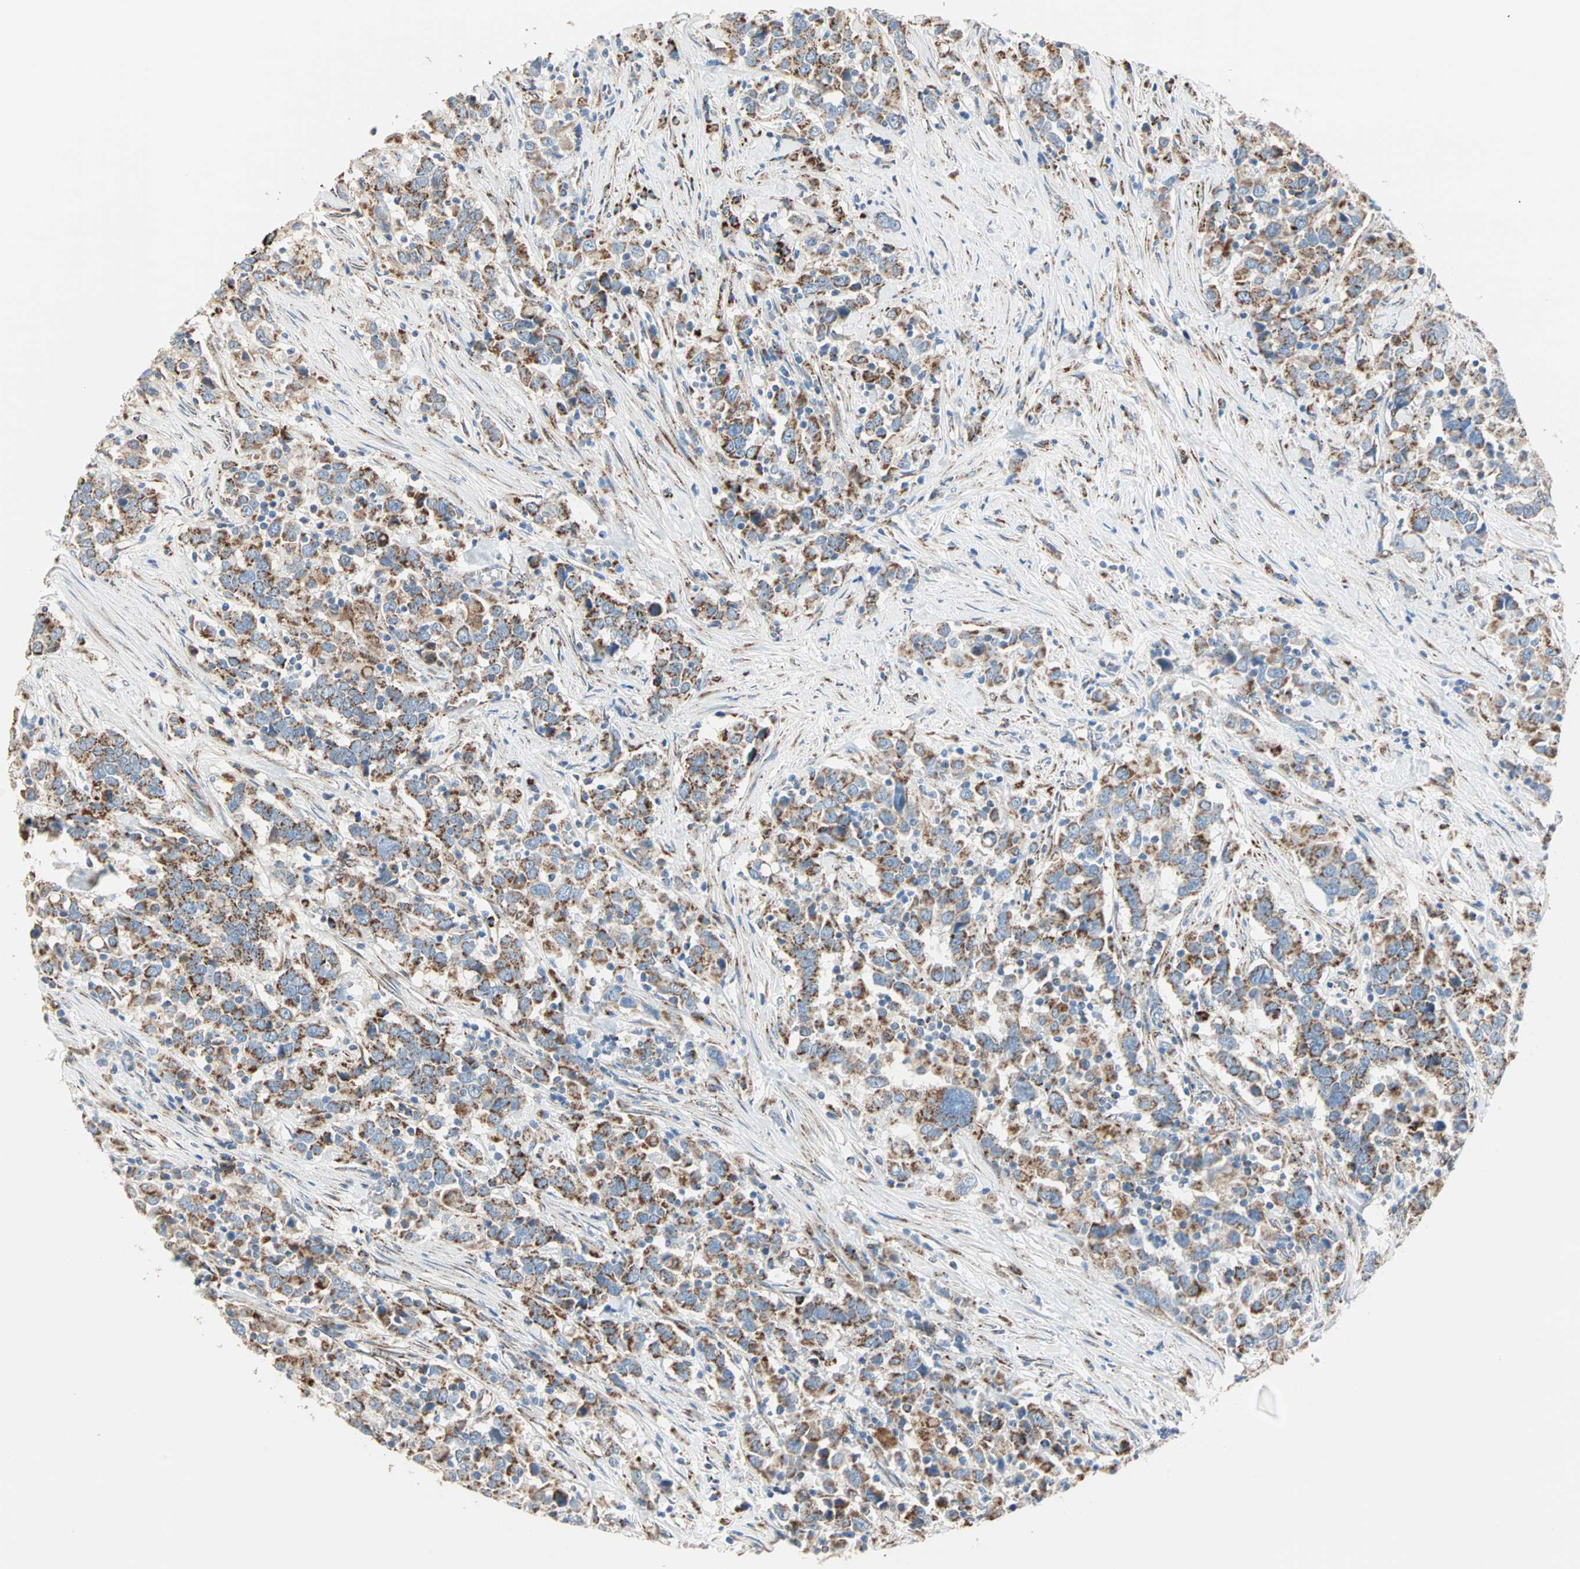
{"staining": {"intensity": "strong", "quantity": ">75%", "location": "cytoplasmic/membranous"}, "tissue": "urothelial cancer", "cell_type": "Tumor cells", "image_type": "cancer", "snomed": [{"axis": "morphology", "description": "Urothelial carcinoma, High grade"}, {"axis": "topography", "description": "Urinary bladder"}], "caption": "Approximately >75% of tumor cells in human urothelial carcinoma (high-grade) display strong cytoplasmic/membranous protein staining as visualized by brown immunohistochemical staining.", "gene": "TST", "patient": {"sex": "male", "age": 61}}